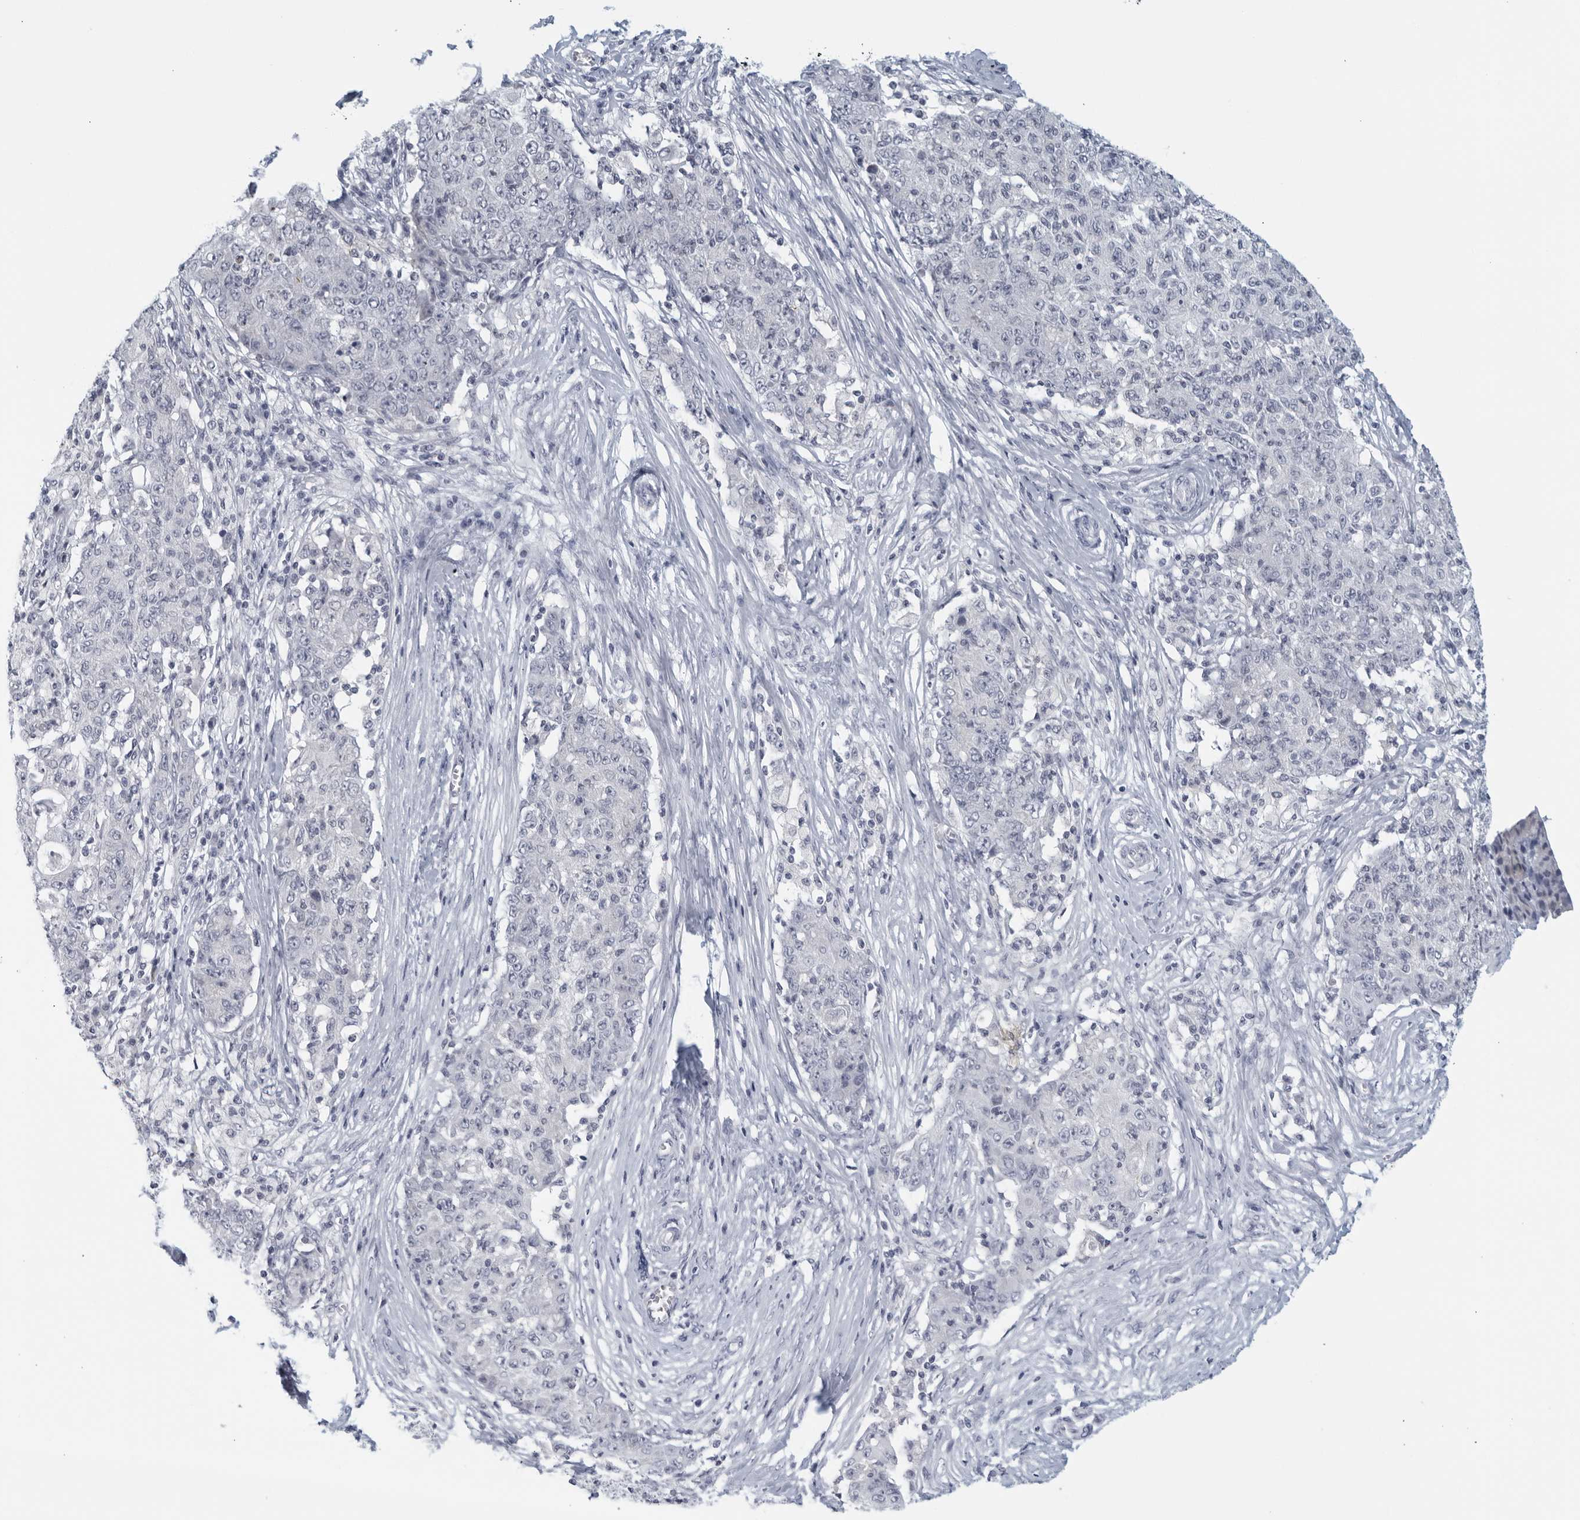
{"staining": {"intensity": "negative", "quantity": "none", "location": "none"}, "tissue": "ovarian cancer", "cell_type": "Tumor cells", "image_type": "cancer", "snomed": [{"axis": "morphology", "description": "Carcinoma, endometroid"}, {"axis": "topography", "description": "Ovary"}], "caption": "This is a histopathology image of immunohistochemistry staining of ovarian endometroid carcinoma, which shows no staining in tumor cells.", "gene": "MATN1", "patient": {"sex": "female", "age": 42}}